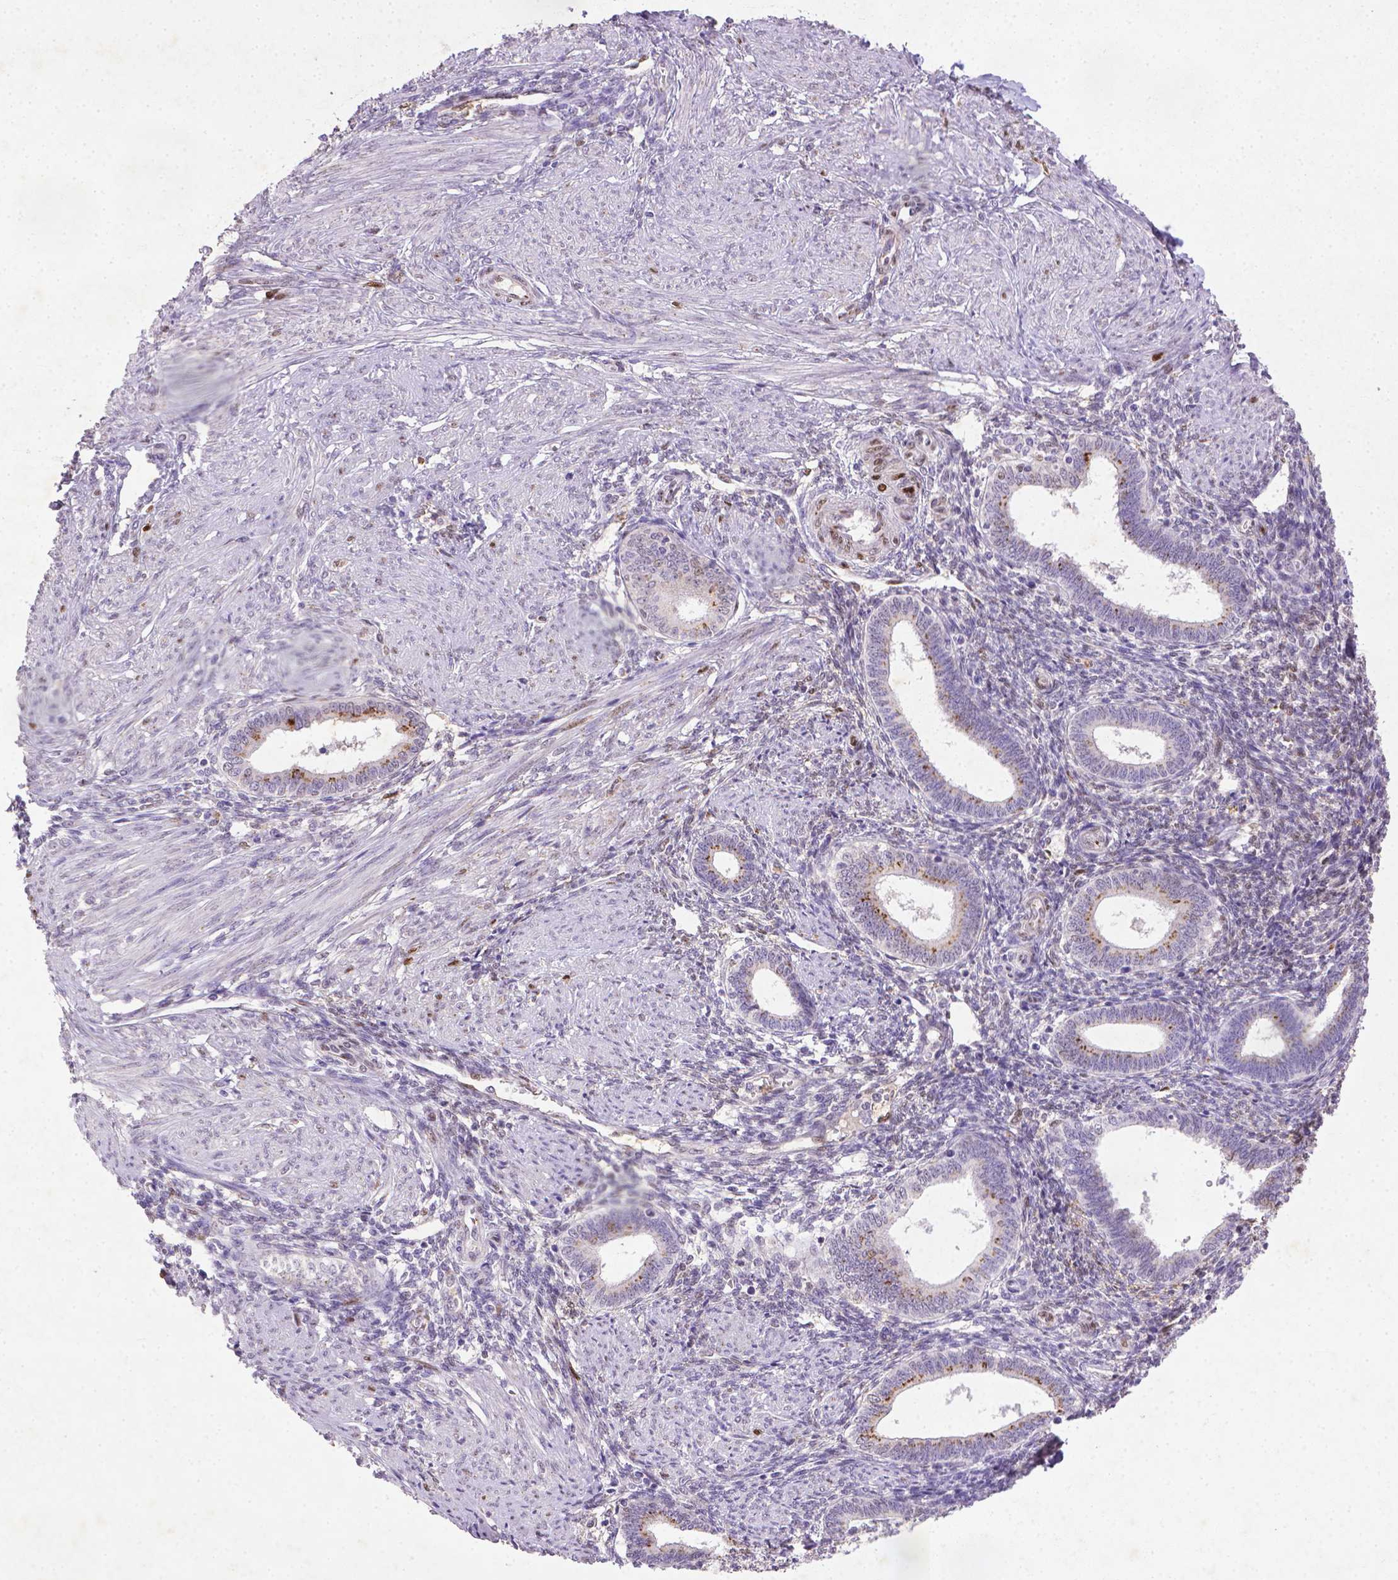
{"staining": {"intensity": "negative", "quantity": "none", "location": "none"}, "tissue": "endometrium", "cell_type": "Cells in endometrial stroma", "image_type": "normal", "snomed": [{"axis": "morphology", "description": "Normal tissue, NOS"}, {"axis": "topography", "description": "Endometrium"}], "caption": "An immunohistochemistry (IHC) micrograph of unremarkable endometrium is shown. There is no staining in cells in endometrial stroma of endometrium.", "gene": "CDKN1A", "patient": {"sex": "female", "age": 42}}